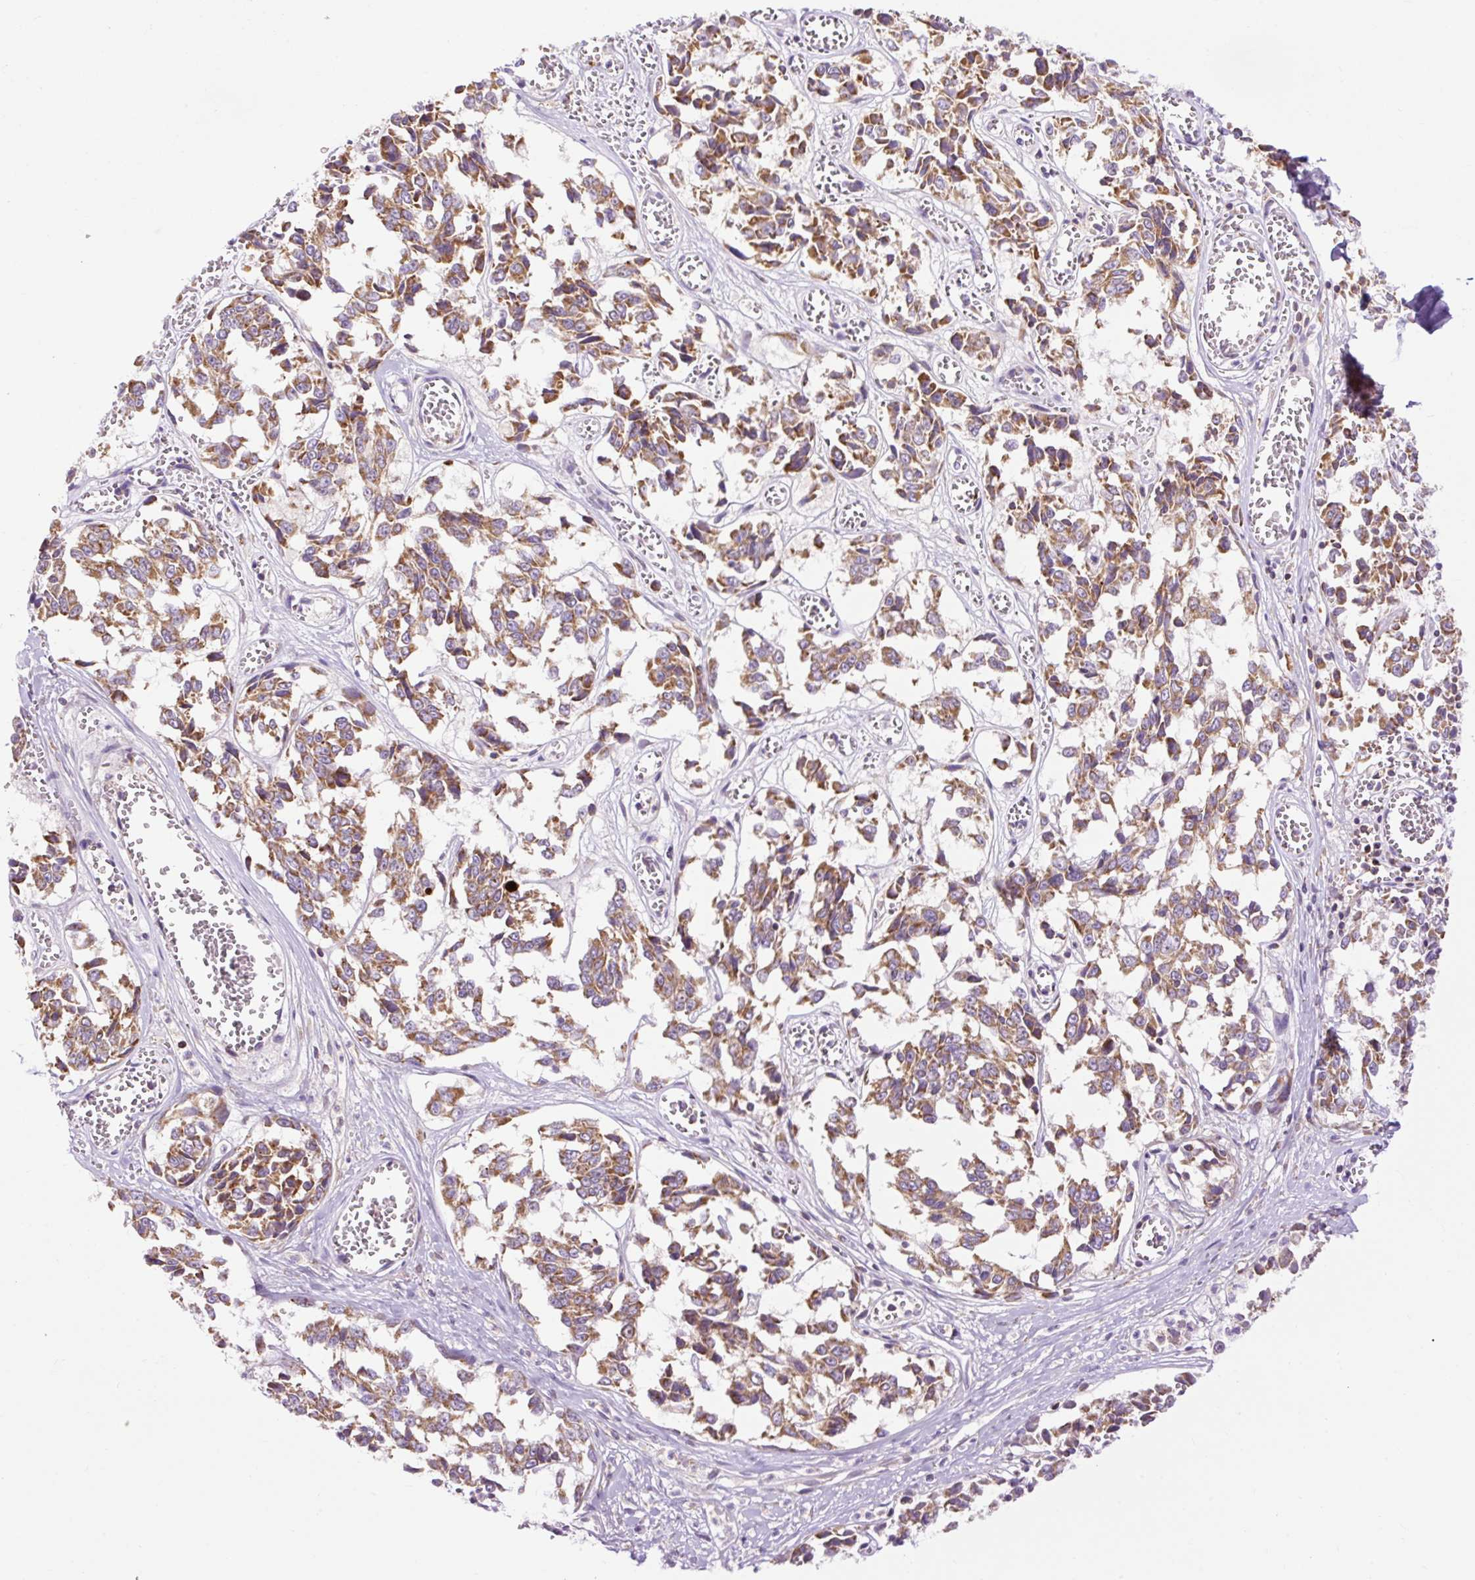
{"staining": {"intensity": "moderate", "quantity": "25%-75%", "location": "cytoplasmic/membranous"}, "tissue": "melanoma", "cell_type": "Tumor cells", "image_type": "cancer", "snomed": [{"axis": "morphology", "description": "Malignant melanoma, NOS"}, {"axis": "topography", "description": "Skin"}], "caption": "This micrograph displays malignant melanoma stained with immunohistochemistry to label a protein in brown. The cytoplasmic/membranous of tumor cells show moderate positivity for the protein. Nuclei are counter-stained blue.", "gene": "CD83", "patient": {"sex": "female", "age": 64}}